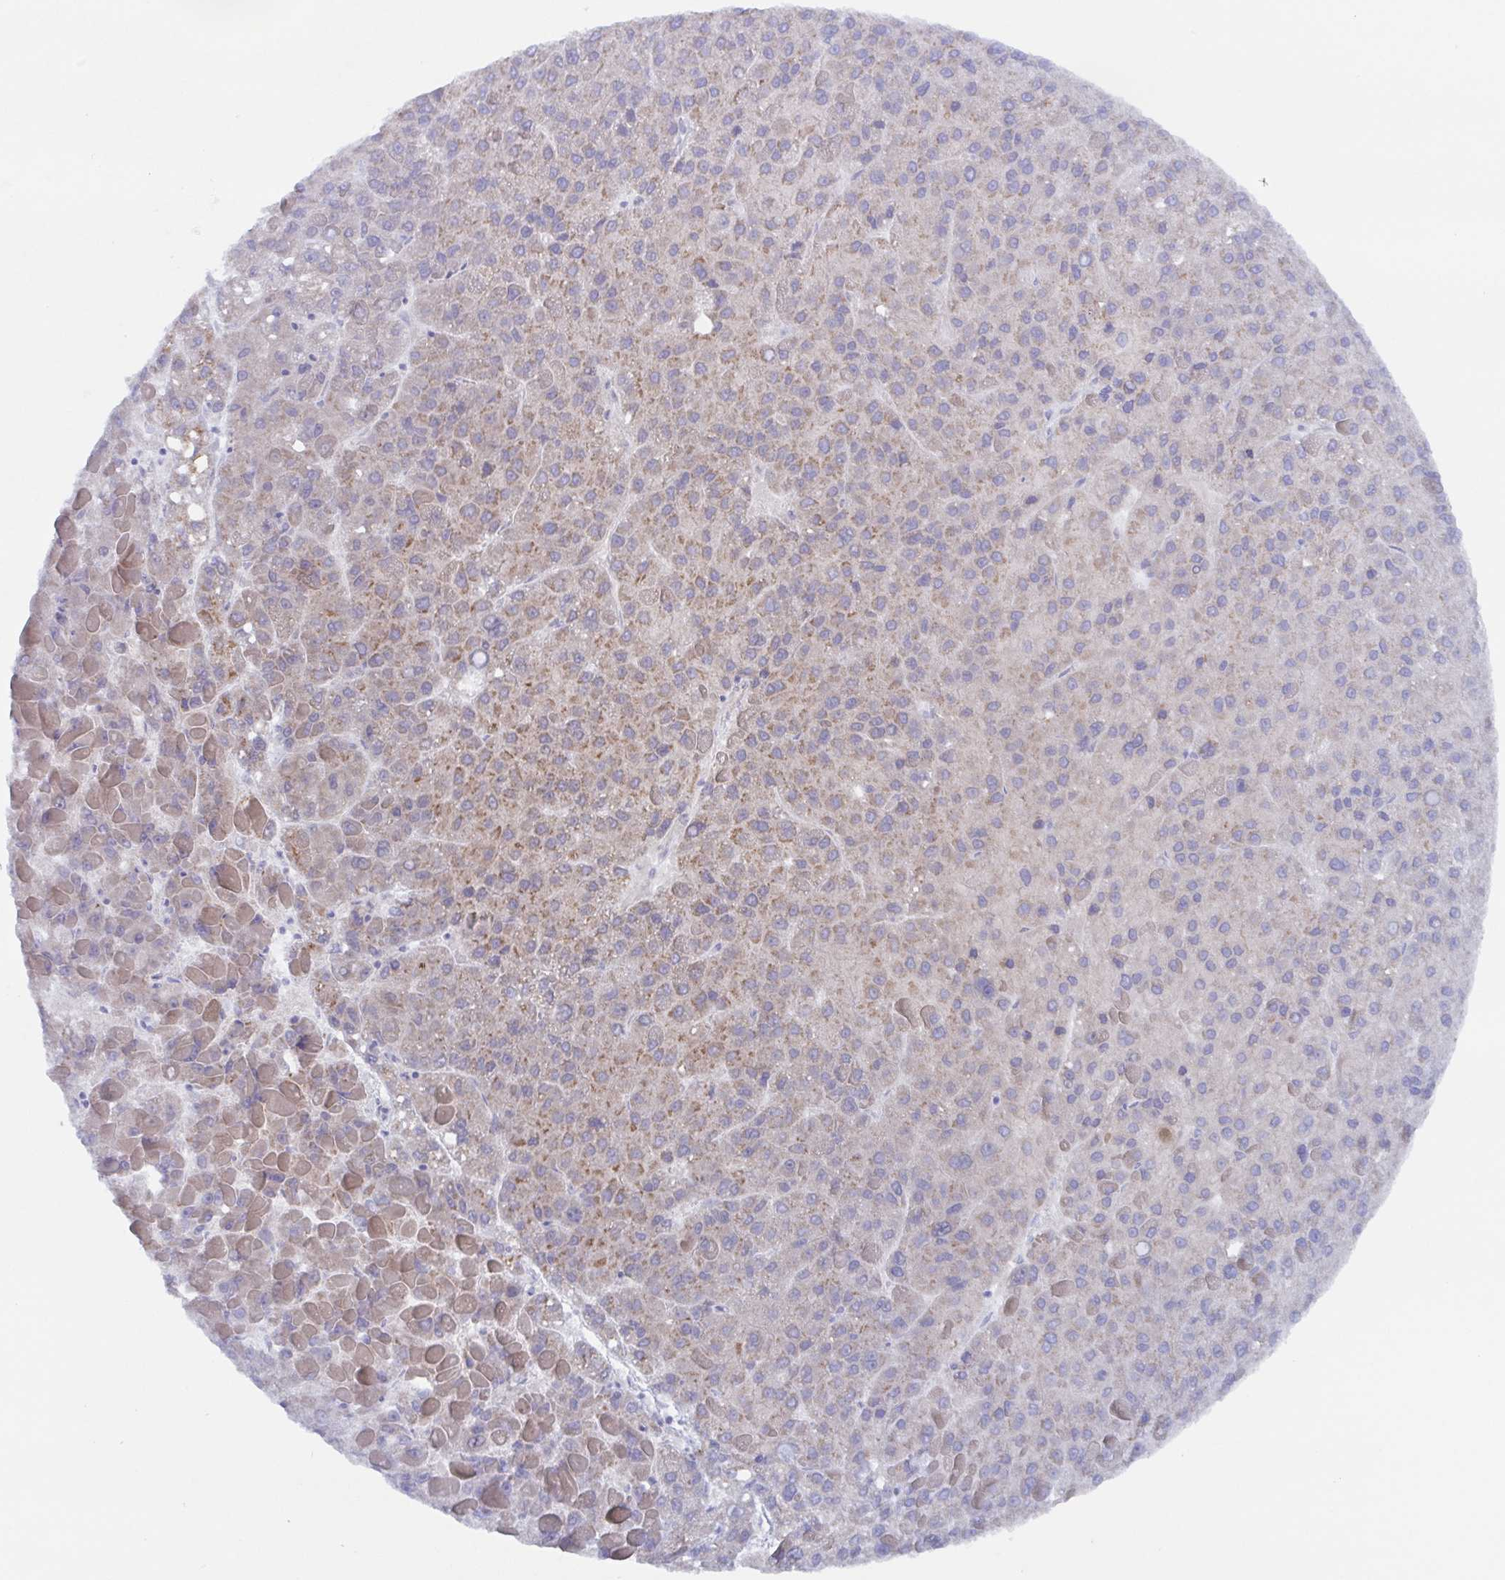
{"staining": {"intensity": "weak", "quantity": "25%-75%", "location": "cytoplasmic/membranous"}, "tissue": "liver cancer", "cell_type": "Tumor cells", "image_type": "cancer", "snomed": [{"axis": "morphology", "description": "Carcinoma, Hepatocellular, NOS"}, {"axis": "topography", "description": "Liver"}], "caption": "Approximately 25%-75% of tumor cells in human liver cancer (hepatocellular carcinoma) display weak cytoplasmic/membranous protein staining as visualized by brown immunohistochemical staining.", "gene": "POU2F3", "patient": {"sex": "female", "age": 82}}